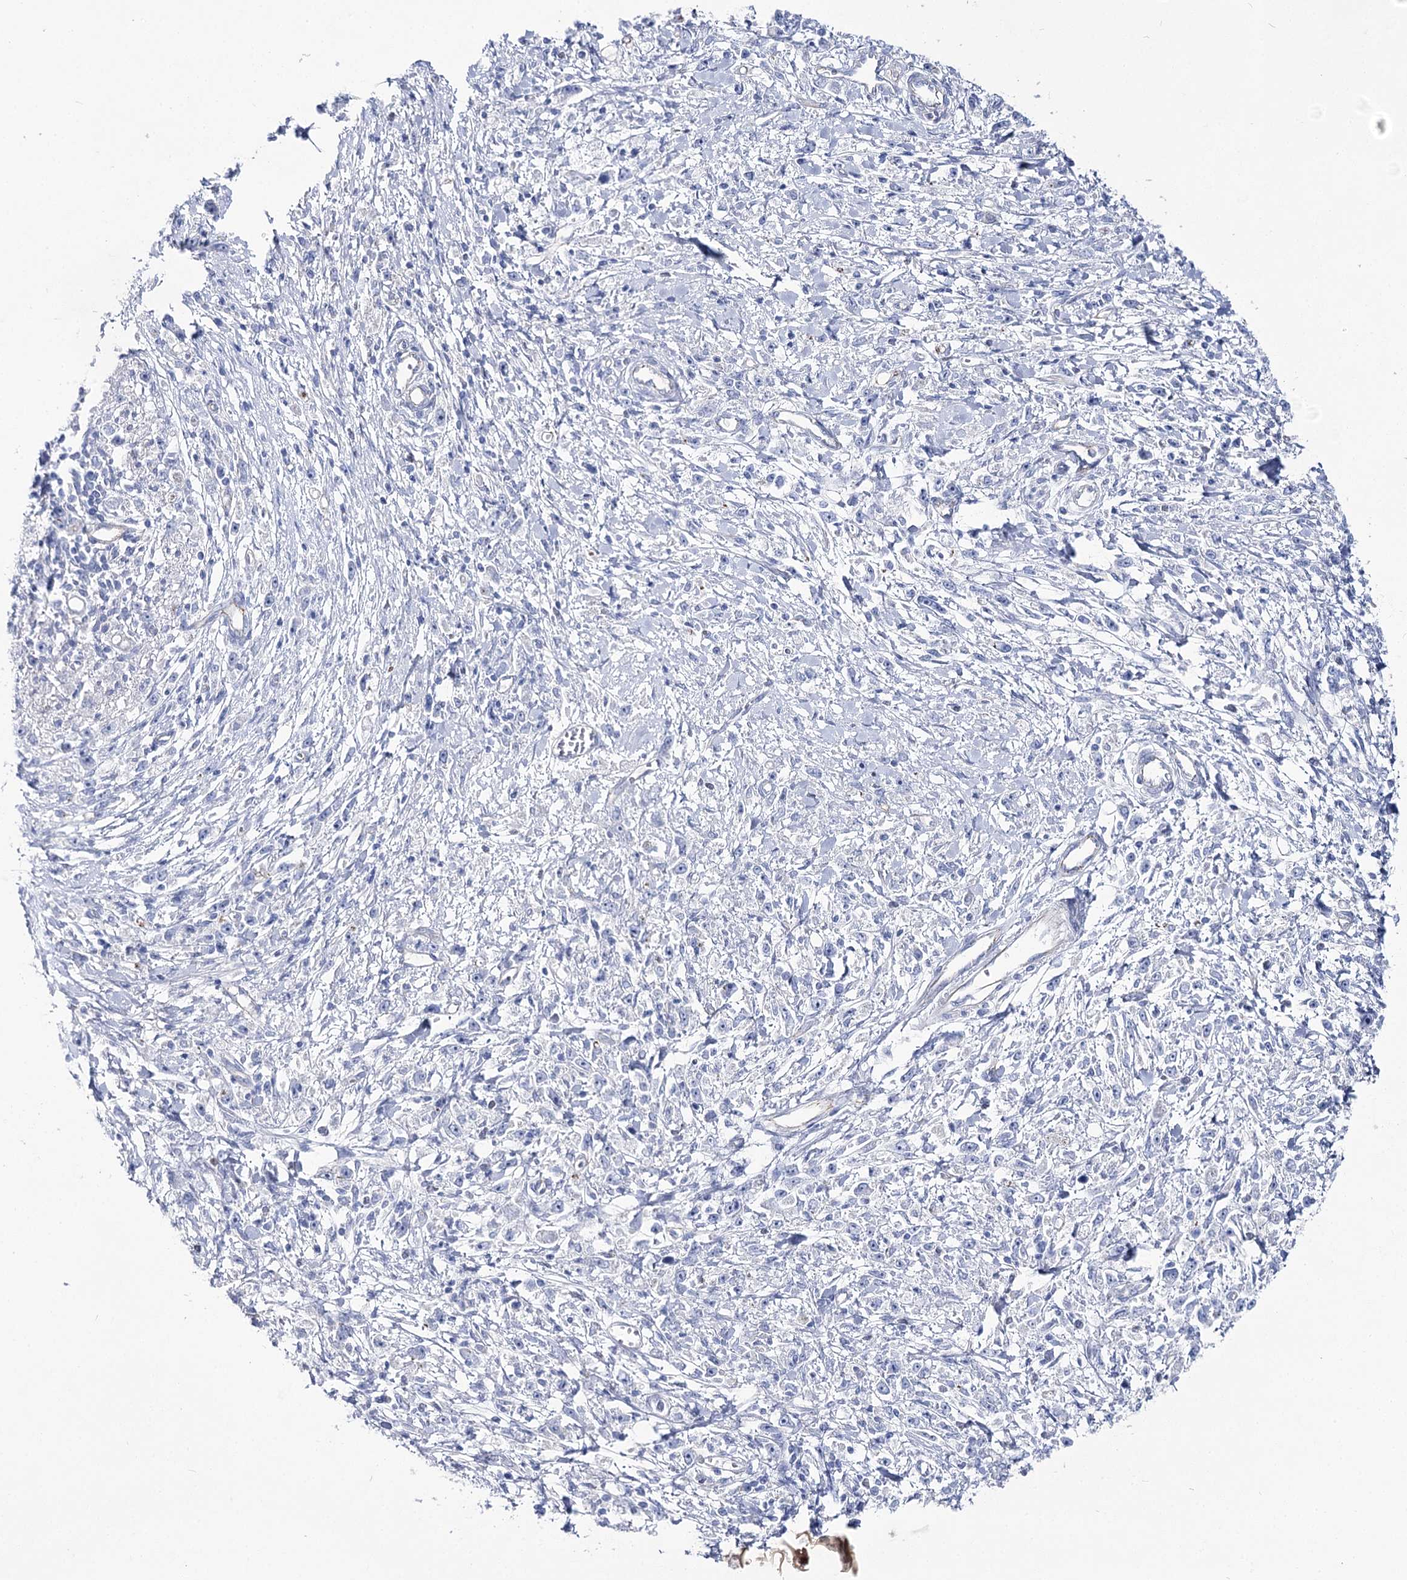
{"staining": {"intensity": "negative", "quantity": "none", "location": "none"}, "tissue": "stomach cancer", "cell_type": "Tumor cells", "image_type": "cancer", "snomed": [{"axis": "morphology", "description": "Adenocarcinoma, NOS"}, {"axis": "topography", "description": "Stomach"}], "caption": "Tumor cells are negative for protein expression in human stomach cancer.", "gene": "NRAP", "patient": {"sex": "female", "age": 59}}